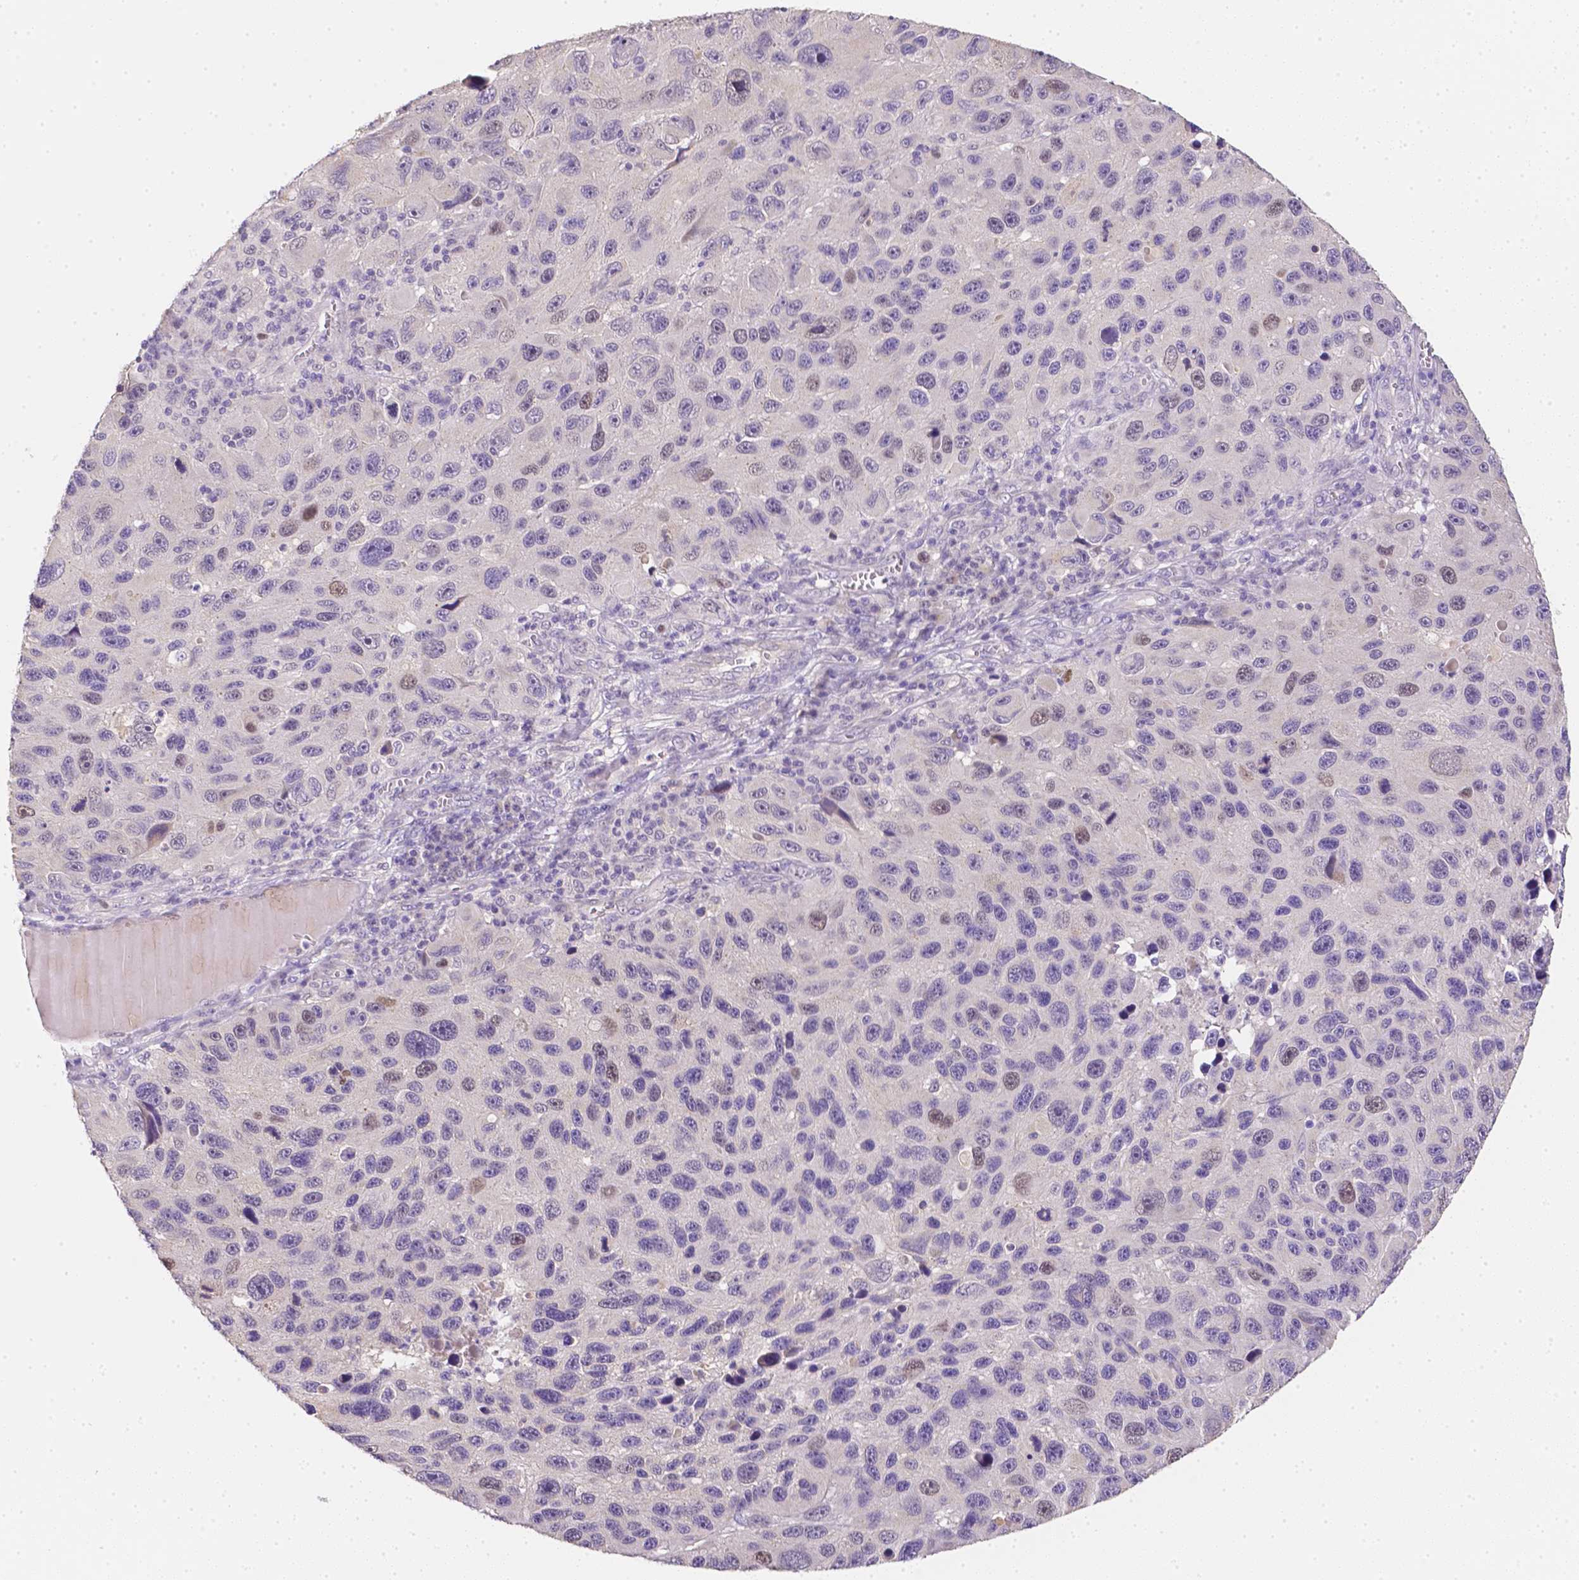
{"staining": {"intensity": "negative", "quantity": "none", "location": "none"}, "tissue": "melanoma", "cell_type": "Tumor cells", "image_type": "cancer", "snomed": [{"axis": "morphology", "description": "Malignant melanoma, NOS"}, {"axis": "topography", "description": "Skin"}], "caption": "An immunohistochemistry image of malignant melanoma is shown. There is no staining in tumor cells of malignant melanoma.", "gene": "C10orf67", "patient": {"sex": "male", "age": 53}}